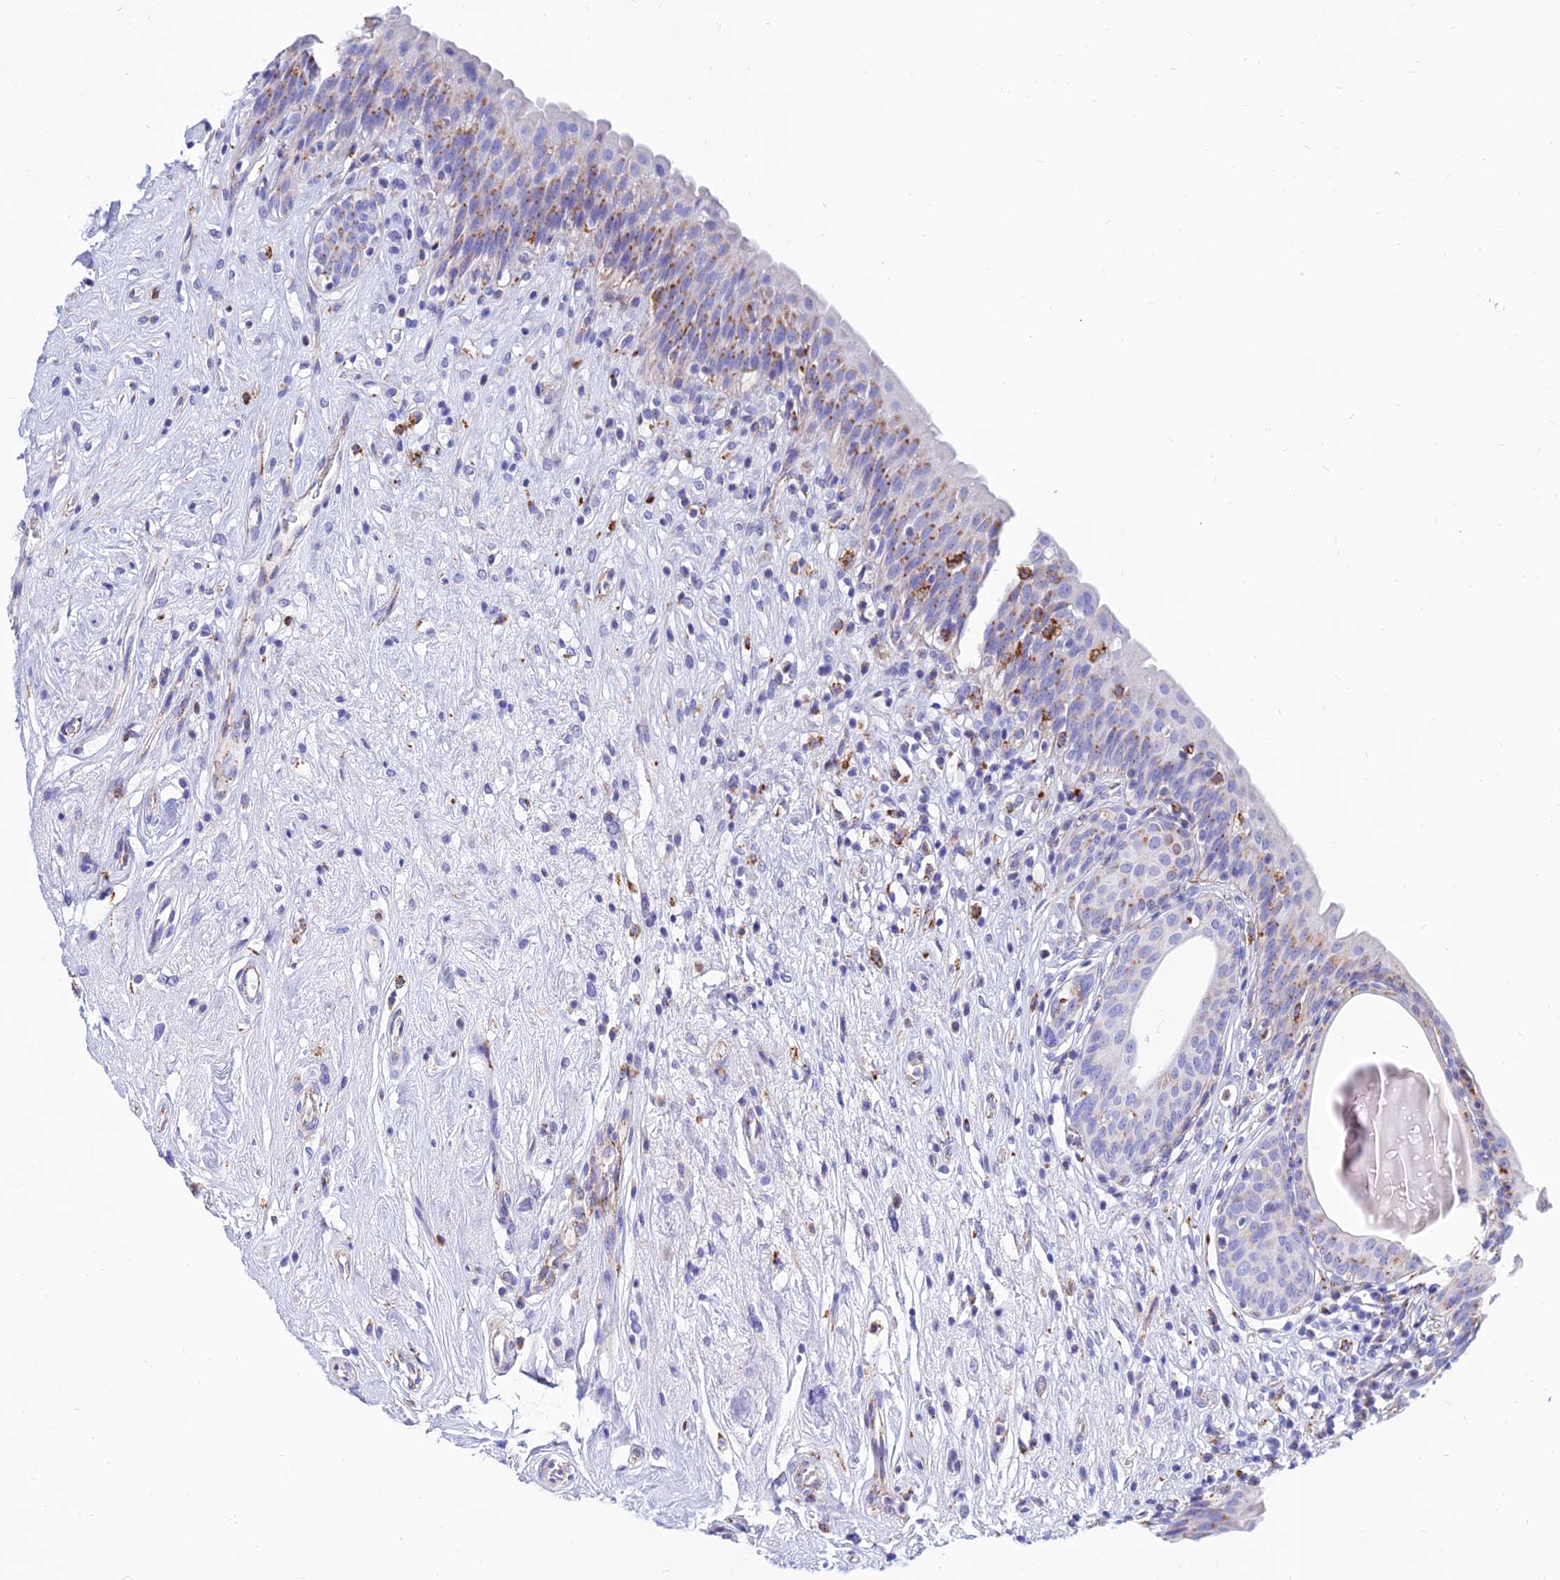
{"staining": {"intensity": "moderate", "quantity": "25%-75%", "location": "cytoplasmic/membranous"}, "tissue": "urinary bladder", "cell_type": "Urothelial cells", "image_type": "normal", "snomed": [{"axis": "morphology", "description": "Normal tissue, NOS"}, {"axis": "topography", "description": "Urinary bladder"}], "caption": "Urothelial cells demonstrate medium levels of moderate cytoplasmic/membranous expression in about 25%-75% of cells in unremarkable human urinary bladder. (IHC, brightfield microscopy, high magnification).", "gene": "SPNS1", "patient": {"sex": "male", "age": 83}}